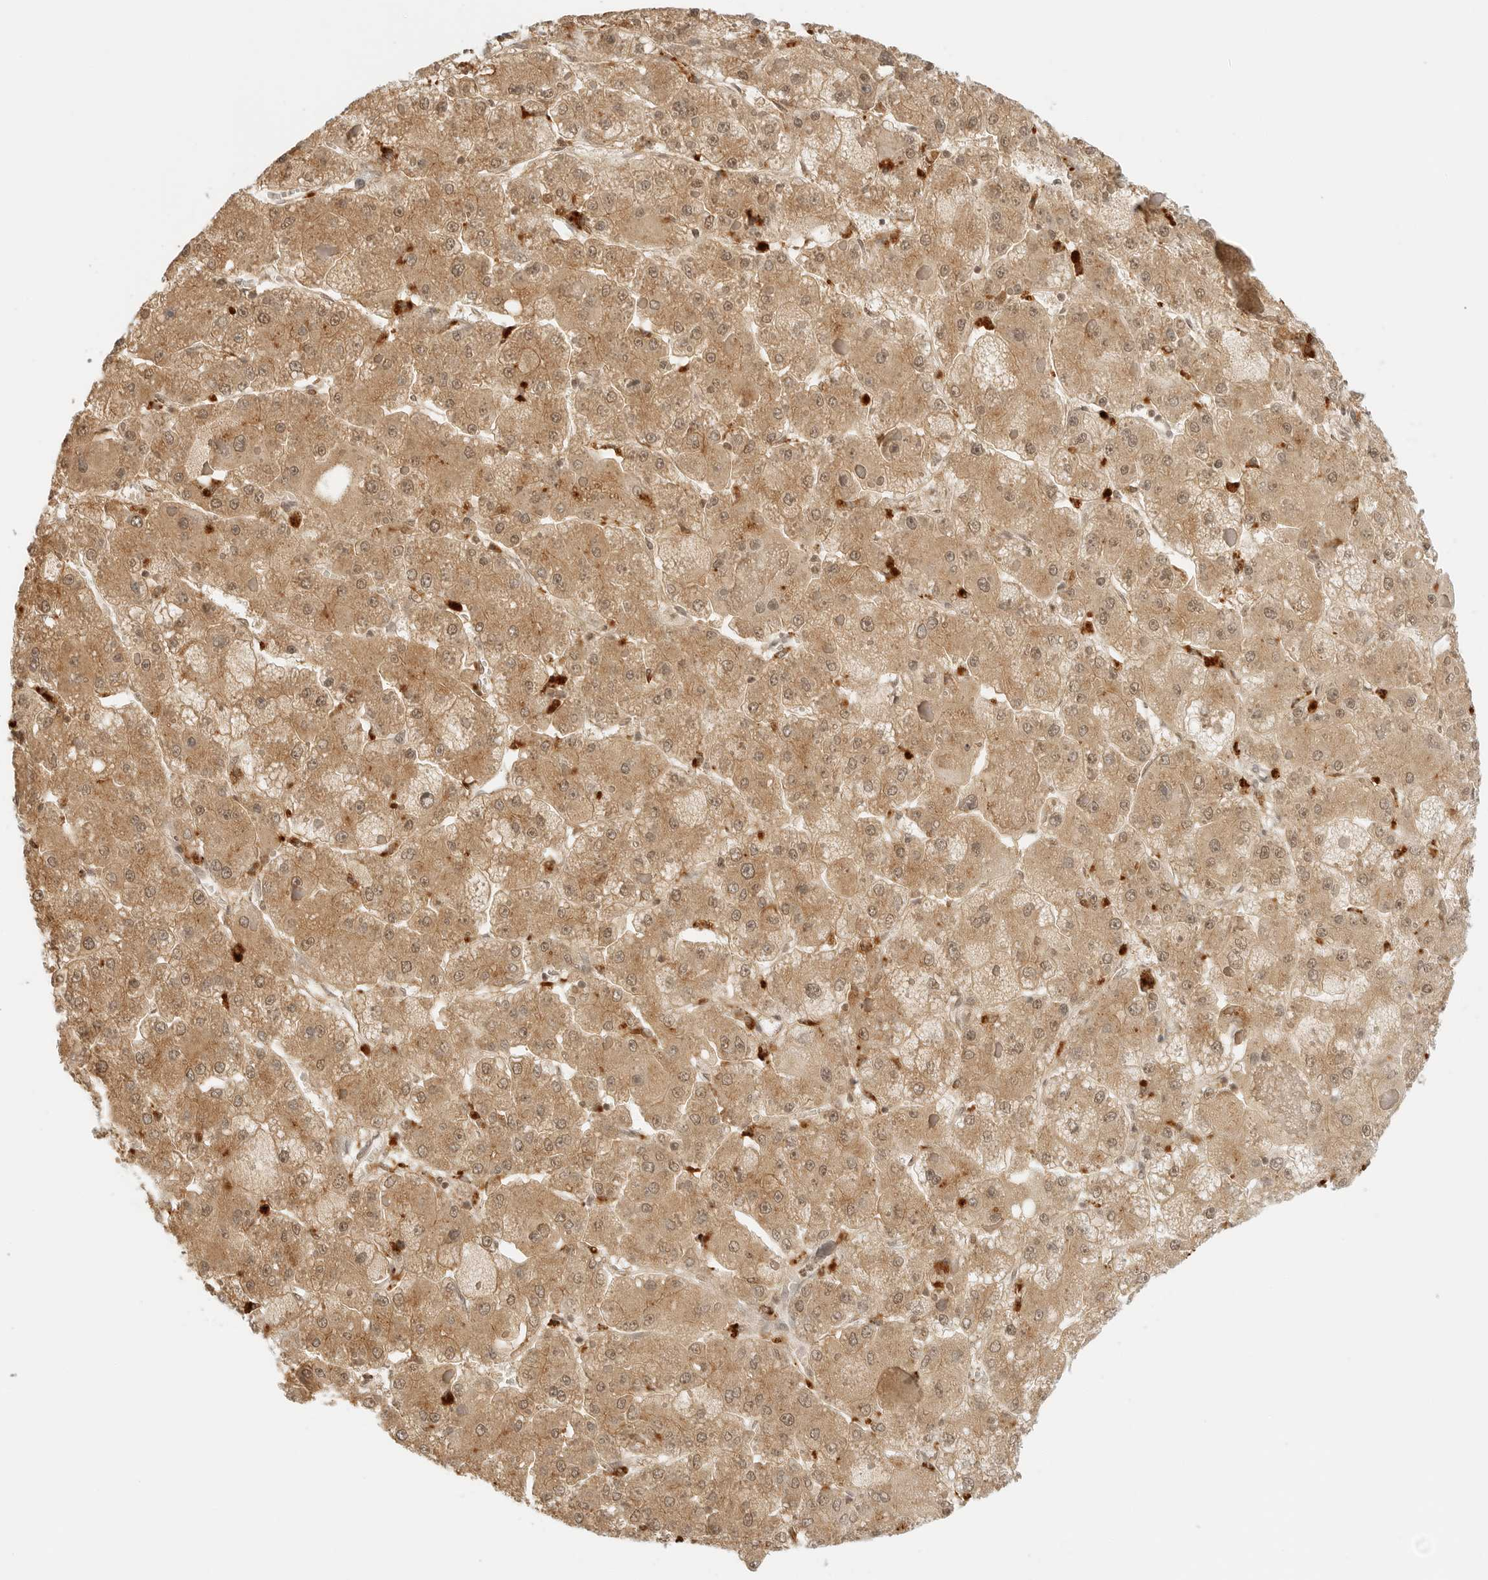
{"staining": {"intensity": "moderate", "quantity": ">75%", "location": "cytoplasmic/membranous,nuclear"}, "tissue": "liver cancer", "cell_type": "Tumor cells", "image_type": "cancer", "snomed": [{"axis": "morphology", "description": "Carcinoma, Hepatocellular, NOS"}, {"axis": "topography", "description": "Liver"}], "caption": "Immunohistochemistry histopathology image of human liver cancer (hepatocellular carcinoma) stained for a protein (brown), which shows medium levels of moderate cytoplasmic/membranous and nuclear expression in about >75% of tumor cells.", "gene": "EPHA1", "patient": {"sex": "female", "age": 73}}